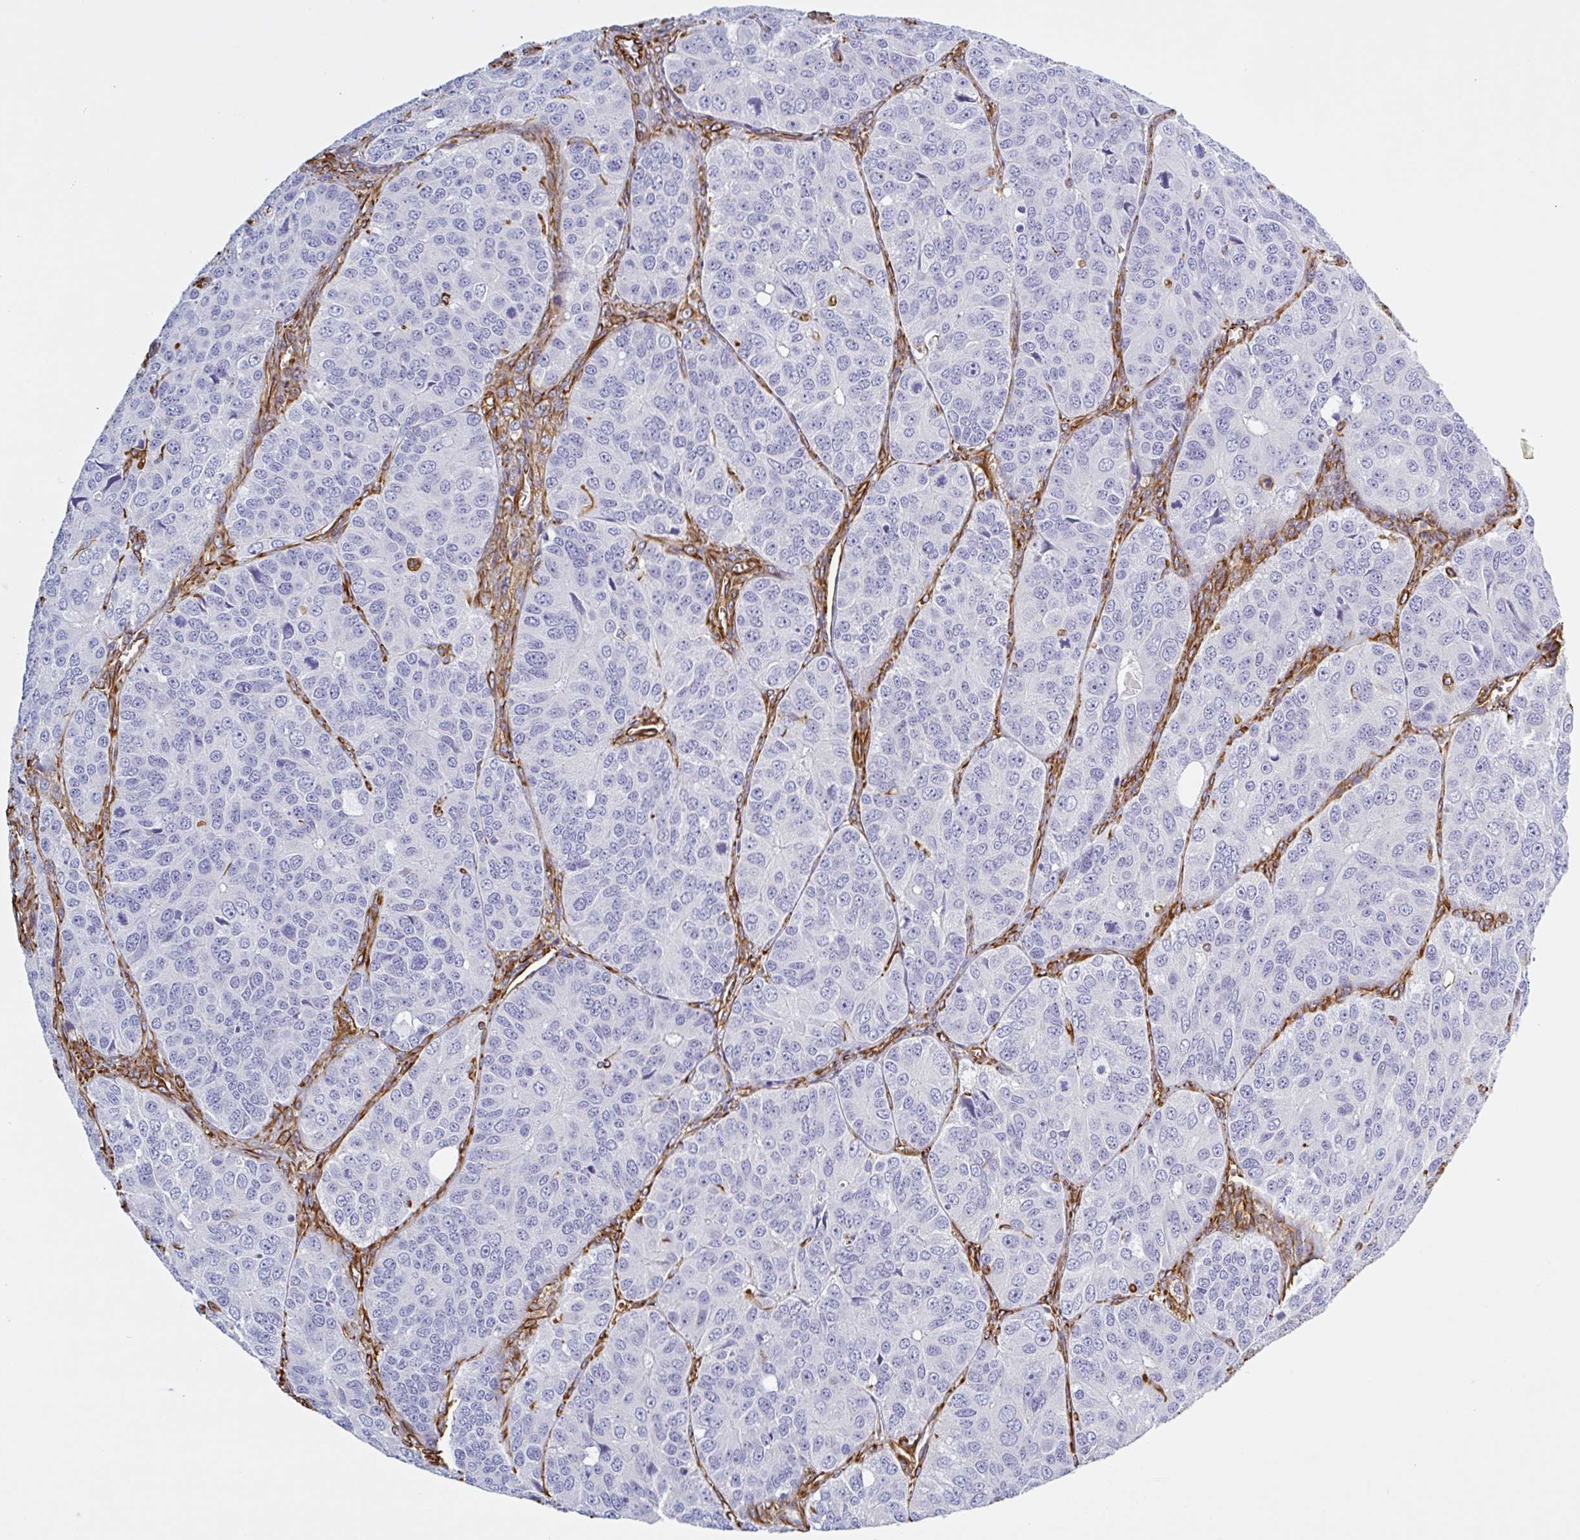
{"staining": {"intensity": "negative", "quantity": "none", "location": "none"}, "tissue": "ovarian cancer", "cell_type": "Tumor cells", "image_type": "cancer", "snomed": [{"axis": "morphology", "description": "Carcinoma, endometroid"}, {"axis": "topography", "description": "Ovary"}], "caption": "This is an IHC histopathology image of human ovarian endometroid carcinoma. There is no staining in tumor cells.", "gene": "PPFIA1", "patient": {"sex": "female", "age": 51}}